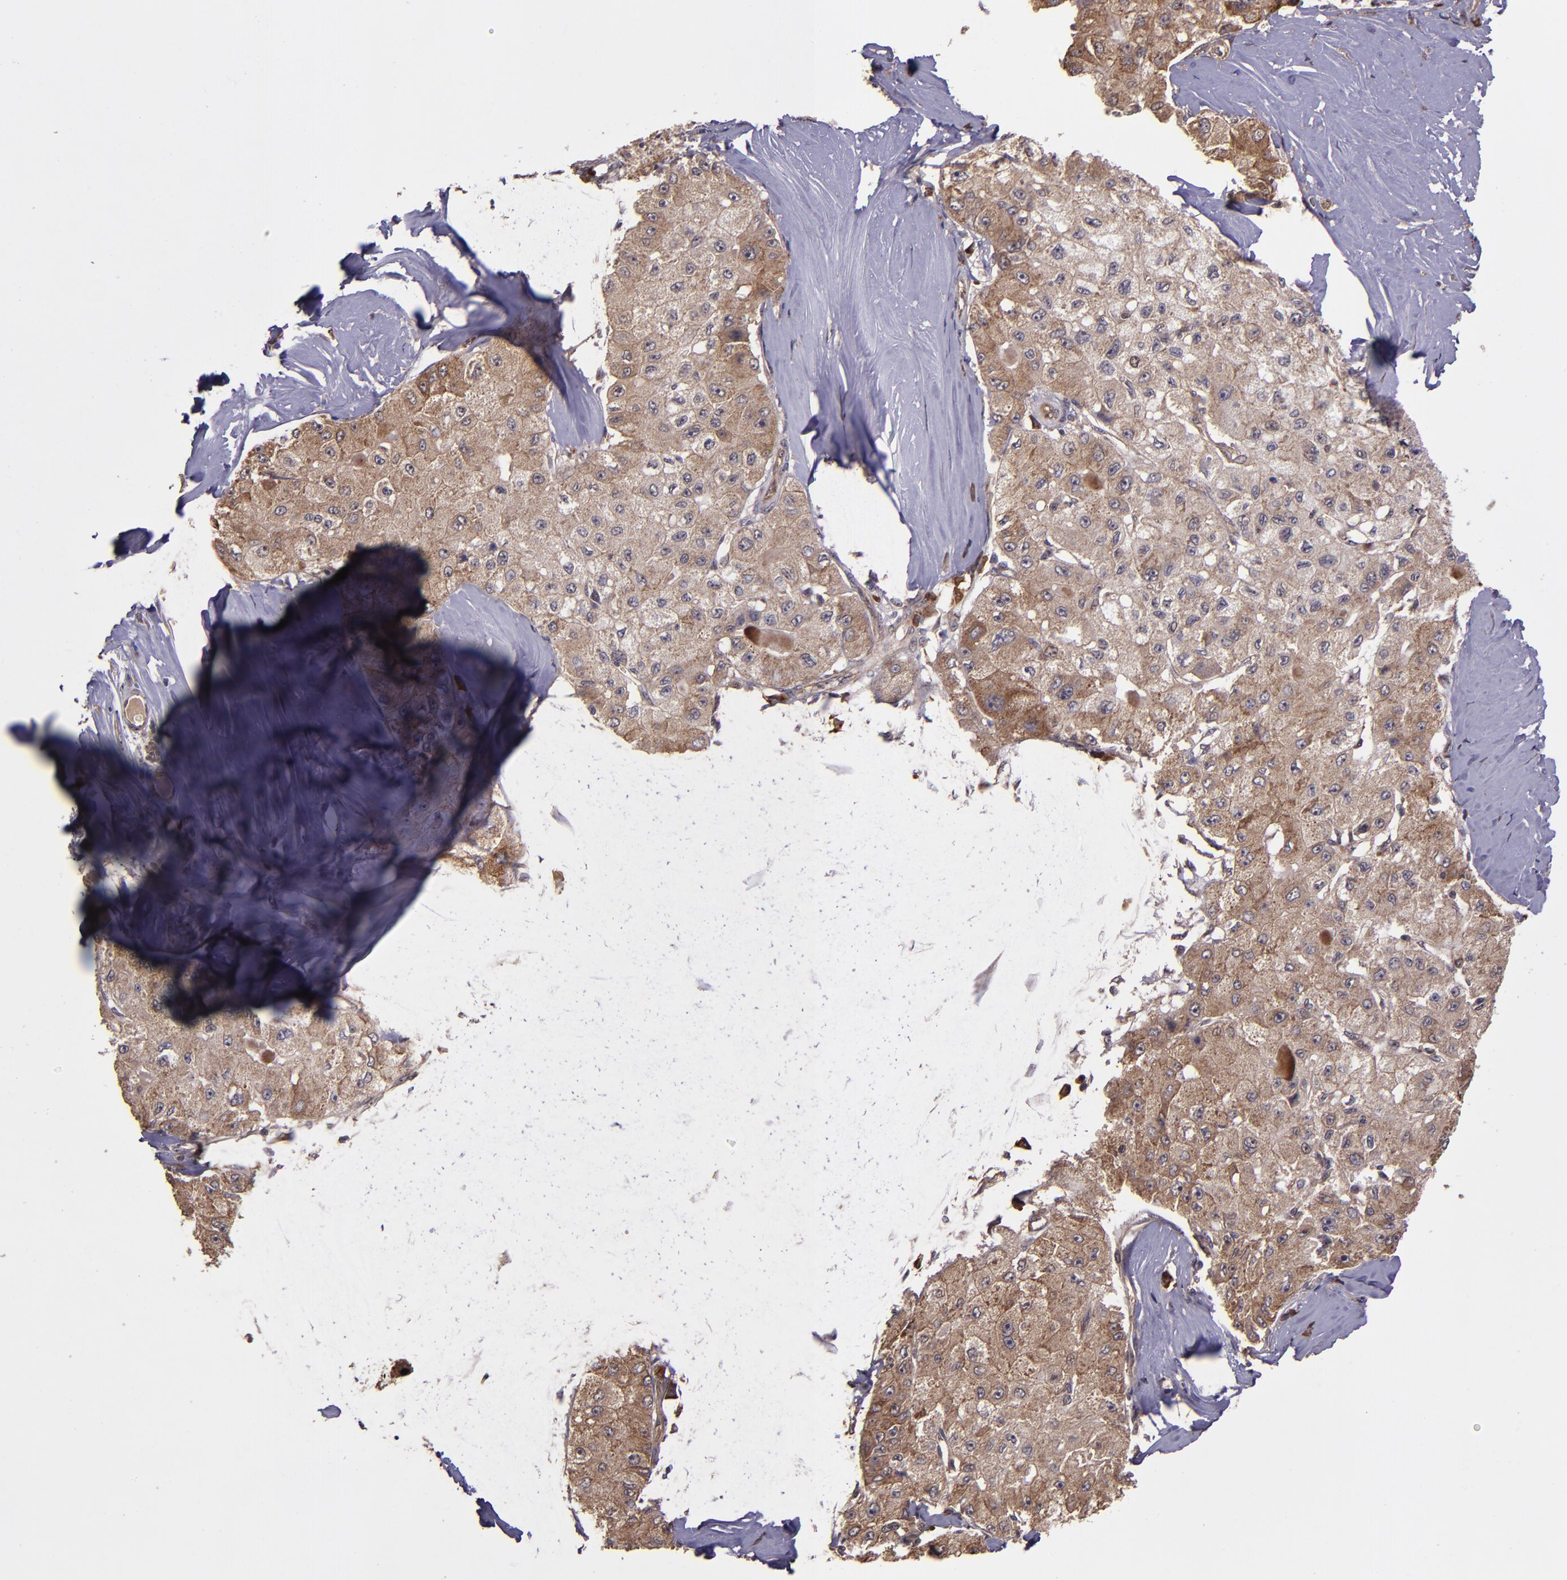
{"staining": {"intensity": "strong", "quantity": ">75%", "location": "cytoplasmic/membranous"}, "tissue": "liver cancer", "cell_type": "Tumor cells", "image_type": "cancer", "snomed": [{"axis": "morphology", "description": "Carcinoma, Hepatocellular, NOS"}, {"axis": "topography", "description": "Liver"}], "caption": "IHC (DAB) staining of human hepatocellular carcinoma (liver) exhibits strong cytoplasmic/membranous protein expression in approximately >75% of tumor cells.", "gene": "USP51", "patient": {"sex": "male", "age": 80}}